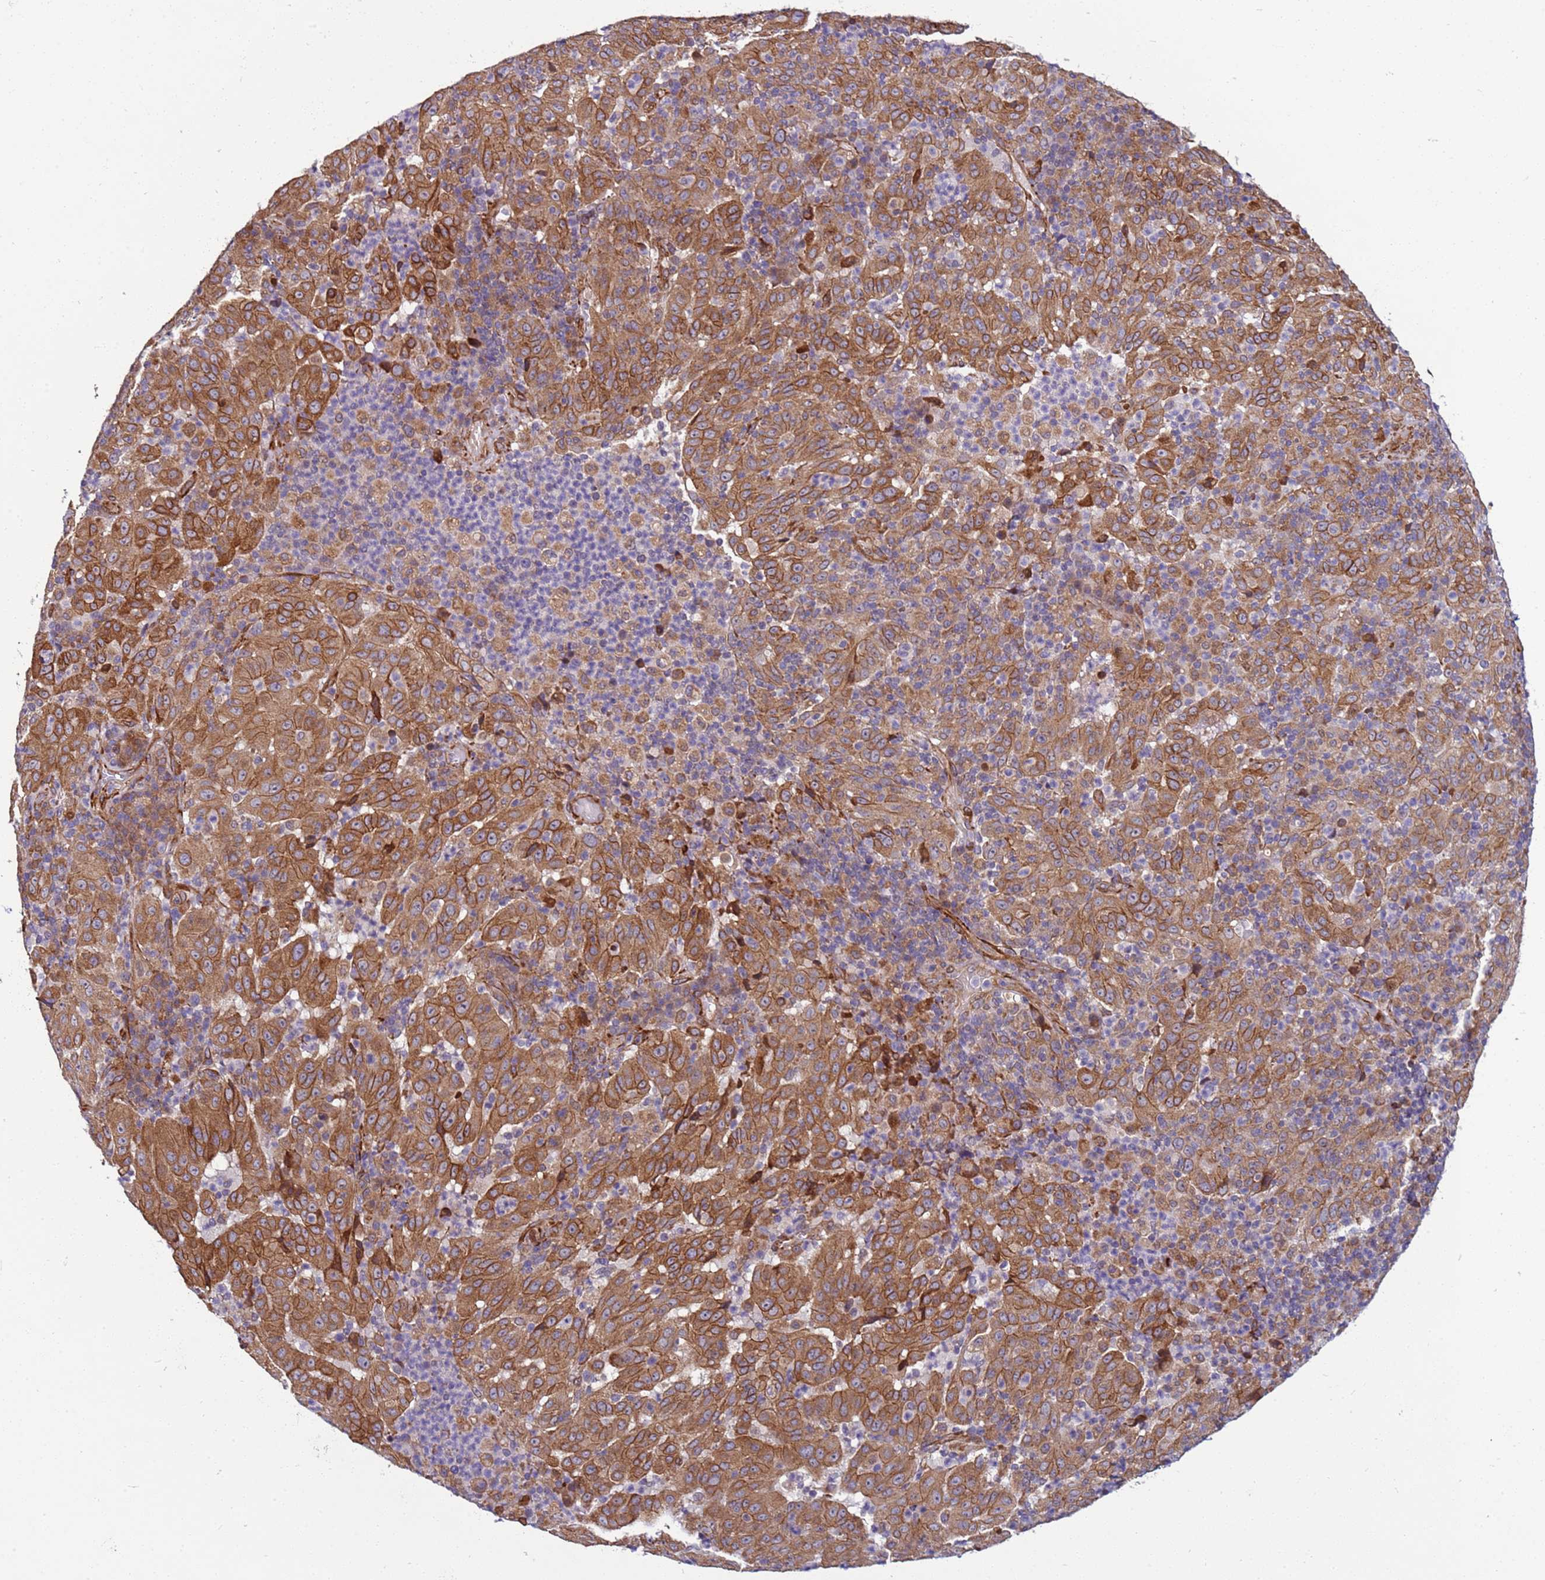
{"staining": {"intensity": "strong", "quantity": ">75%", "location": "cytoplasmic/membranous"}, "tissue": "pancreatic cancer", "cell_type": "Tumor cells", "image_type": "cancer", "snomed": [{"axis": "morphology", "description": "Adenocarcinoma, NOS"}, {"axis": "topography", "description": "Pancreas"}], "caption": "This is a photomicrograph of immunohistochemistry staining of pancreatic cancer (adenocarcinoma), which shows strong staining in the cytoplasmic/membranous of tumor cells.", "gene": "MCRIP1", "patient": {"sex": "male", "age": 63}}